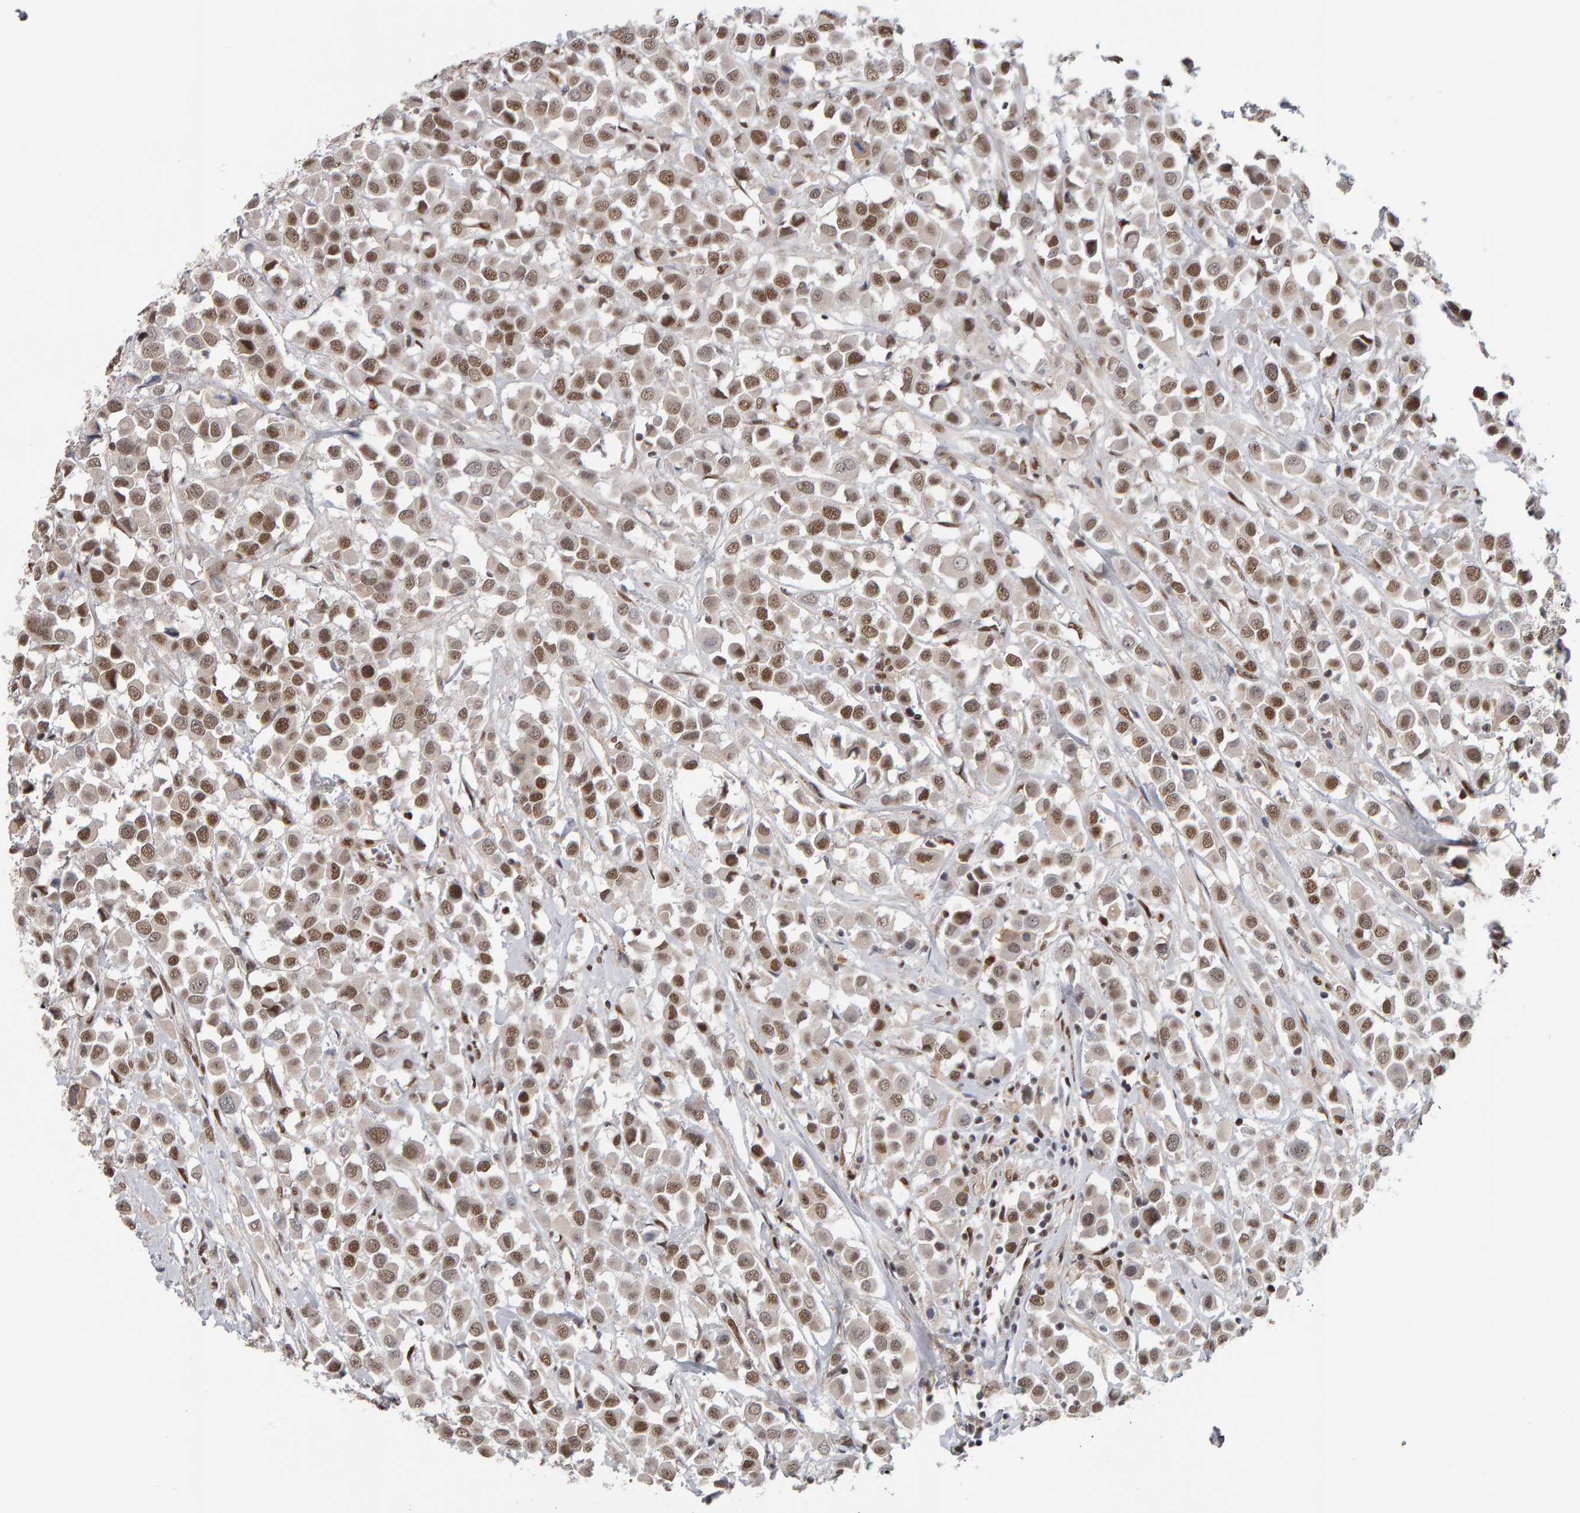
{"staining": {"intensity": "moderate", "quantity": ">75%", "location": "nuclear"}, "tissue": "breast cancer", "cell_type": "Tumor cells", "image_type": "cancer", "snomed": [{"axis": "morphology", "description": "Duct carcinoma"}, {"axis": "topography", "description": "Breast"}], "caption": "This is an image of IHC staining of breast cancer (infiltrating ductal carcinoma), which shows moderate expression in the nuclear of tumor cells.", "gene": "ATF7IP", "patient": {"sex": "female", "age": 61}}